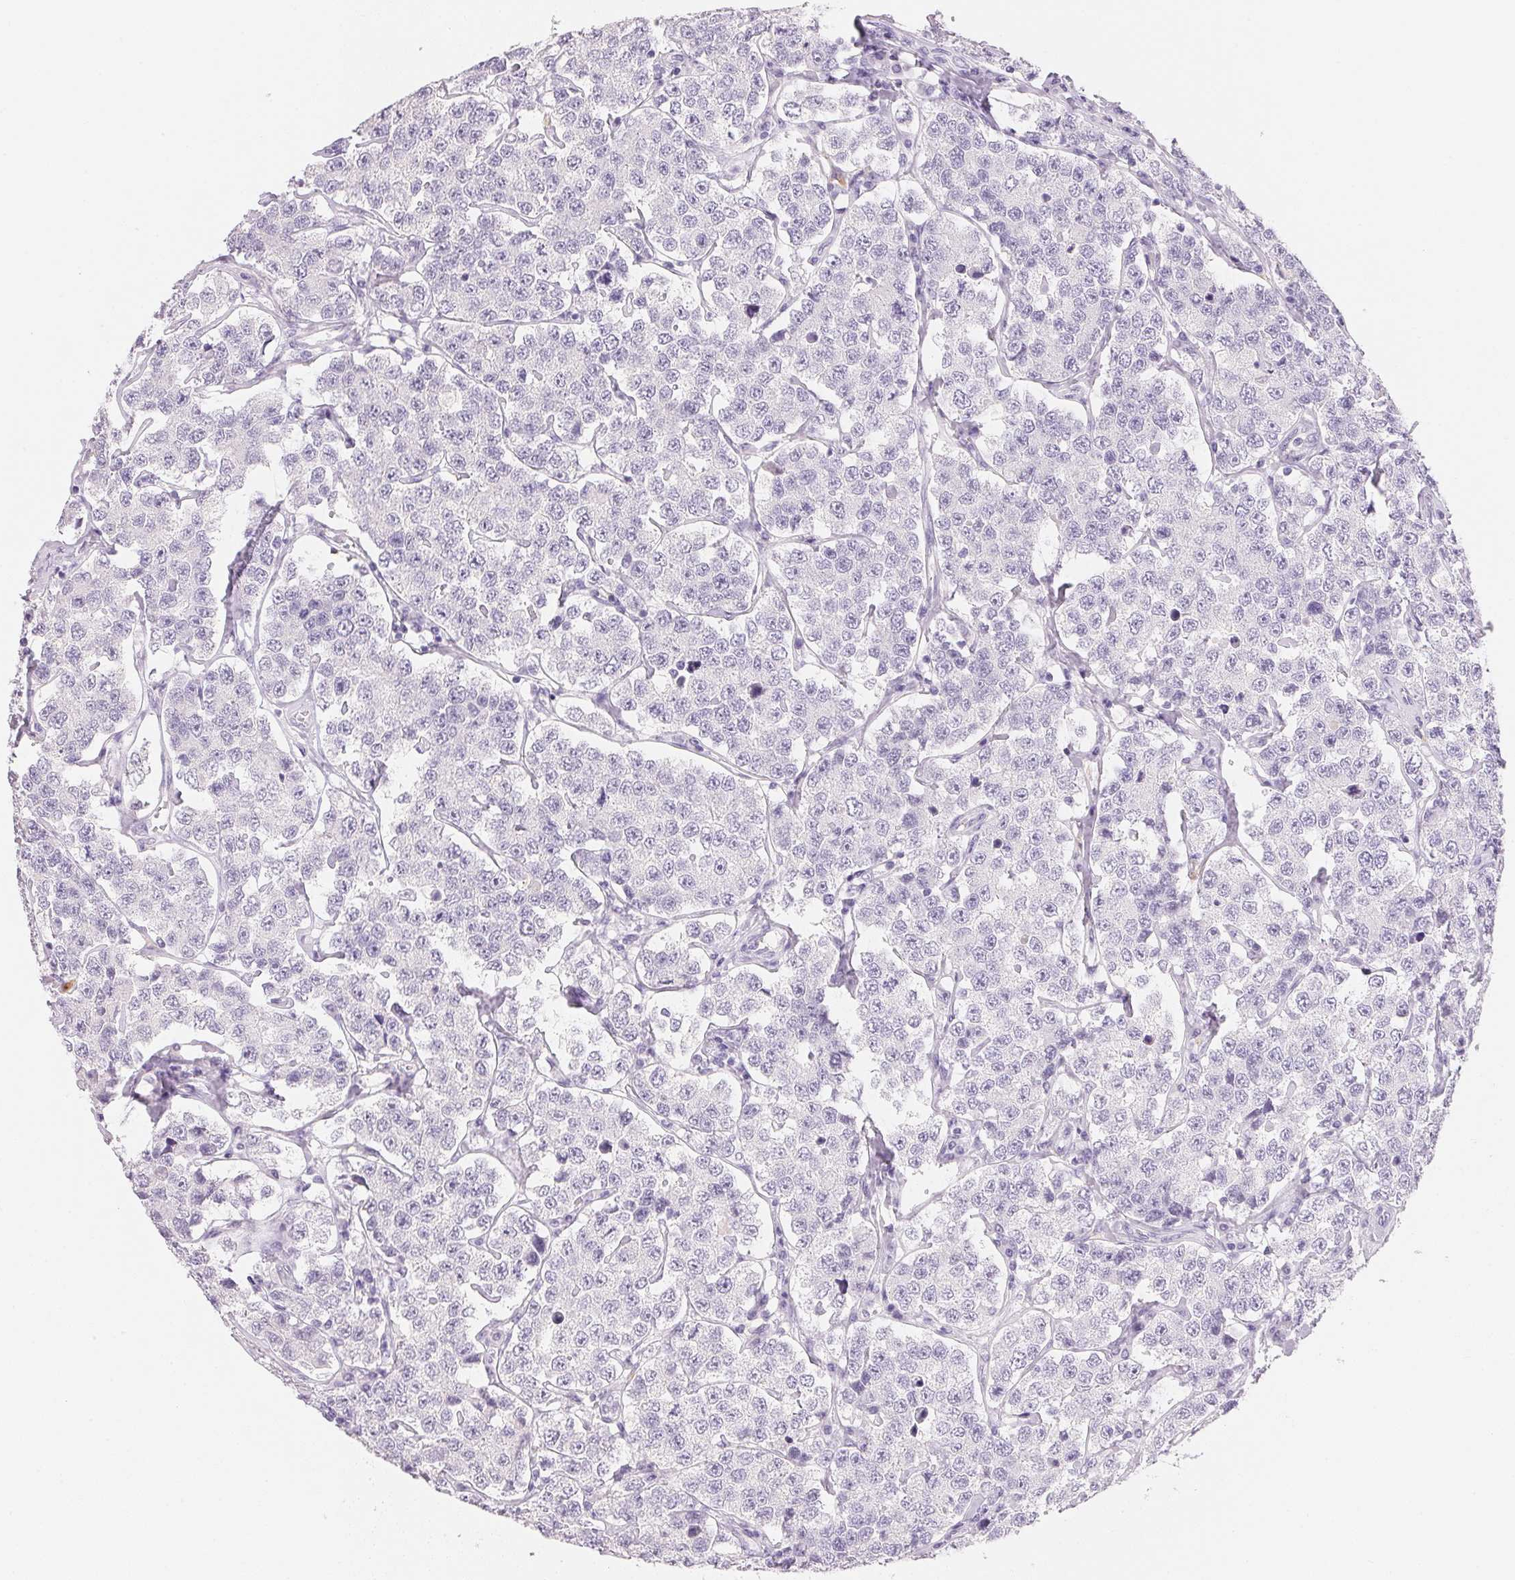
{"staining": {"intensity": "negative", "quantity": "none", "location": "none"}, "tissue": "testis cancer", "cell_type": "Tumor cells", "image_type": "cancer", "snomed": [{"axis": "morphology", "description": "Seminoma, NOS"}, {"axis": "topography", "description": "Testis"}], "caption": "Immunohistochemistry histopathology image of neoplastic tissue: testis seminoma stained with DAB shows no significant protein staining in tumor cells.", "gene": "ACP3", "patient": {"sex": "male", "age": 34}}